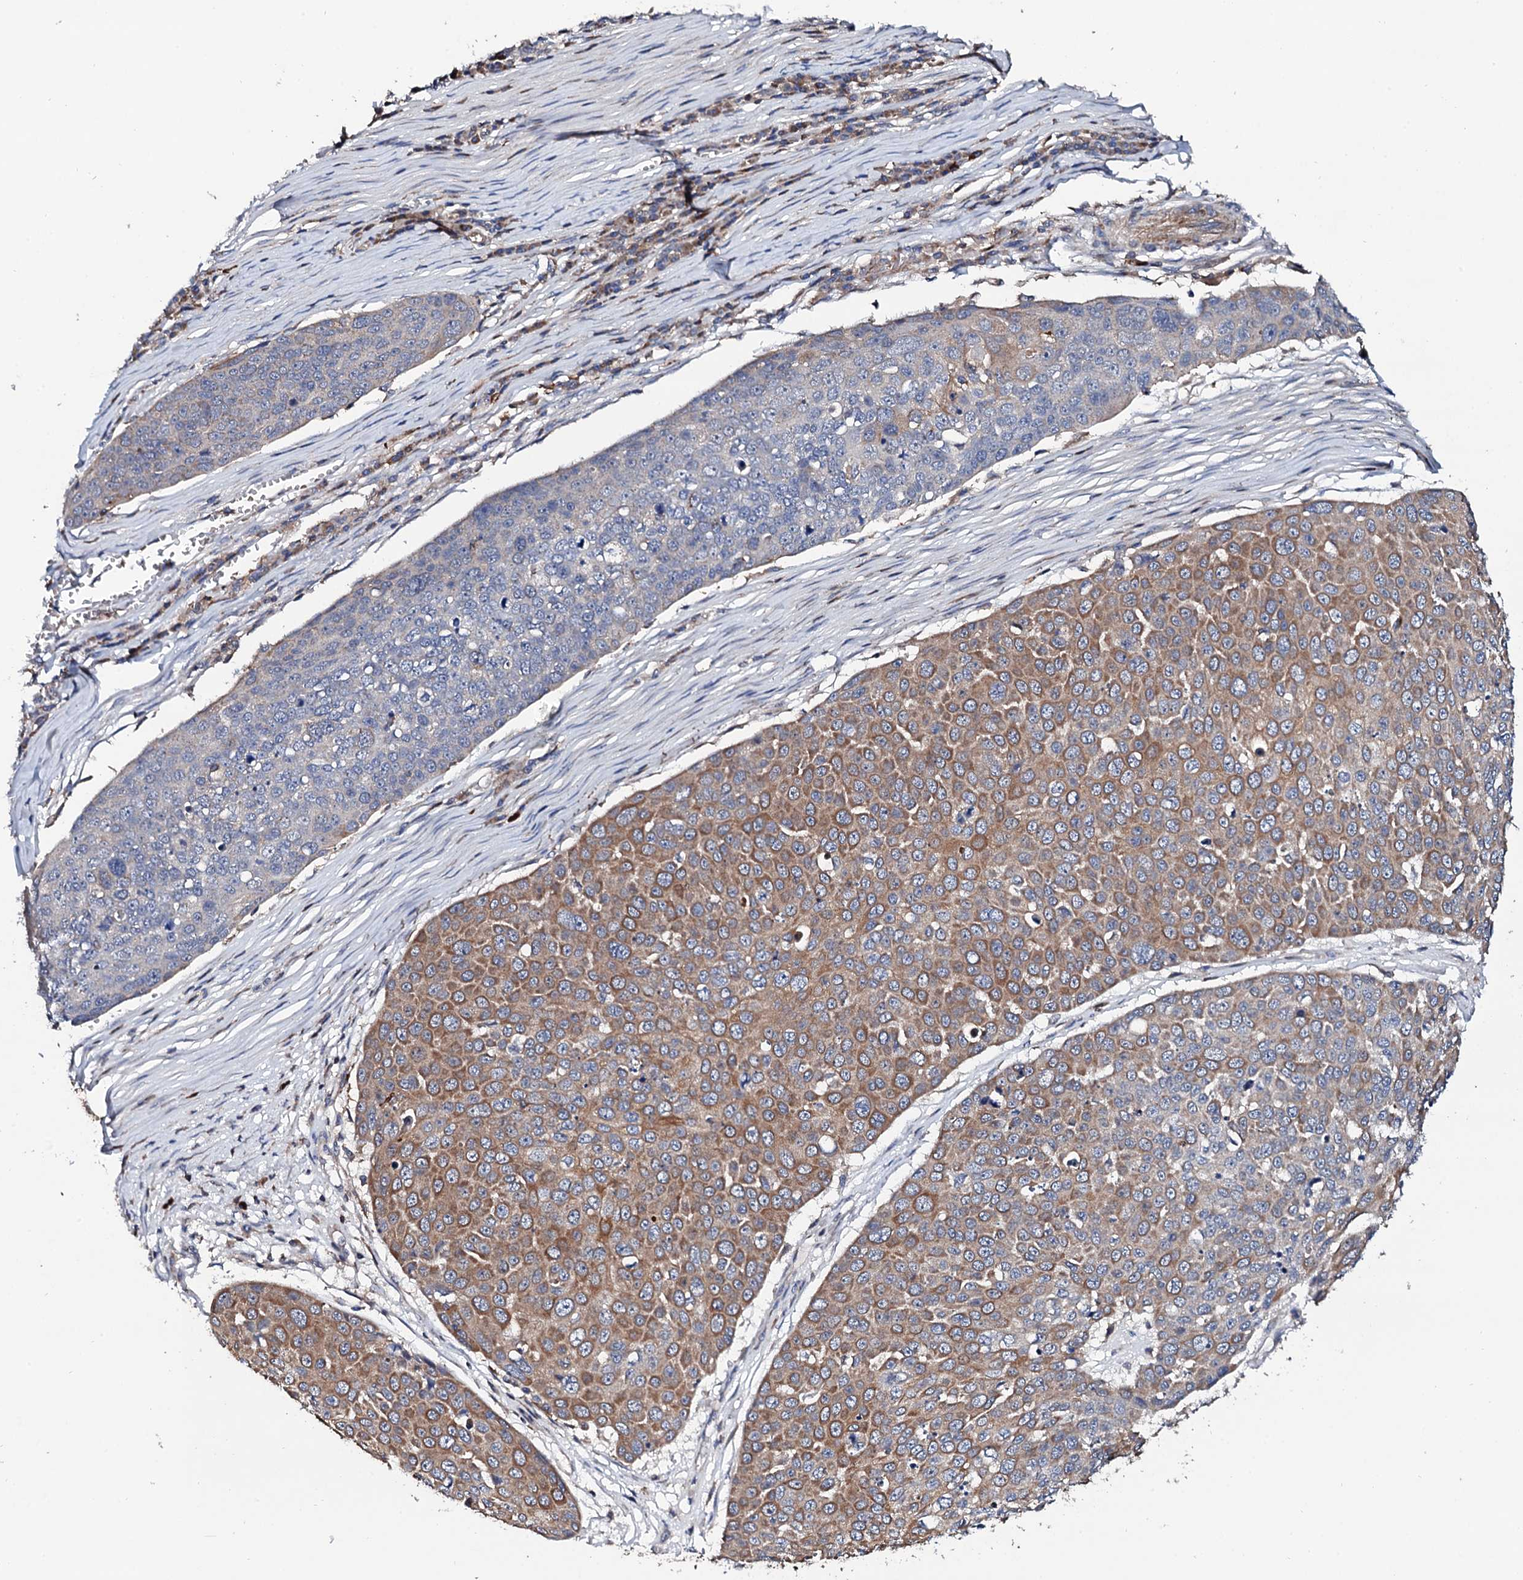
{"staining": {"intensity": "moderate", "quantity": "25%-75%", "location": "cytoplasmic/membranous"}, "tissue": "skin cancer", "cell_type": "Tumor cells", "image_type": "cancer", "snomed": [{"axis": "morphology", "description": "Squamous cell carcinoma, NOS"}, {"axis": "topography", "description": "Skin"}], "caption": "Moderate cytoplasmic/membranous protein expression is seen in about 25%-75% of tumor cells in squamous cell carcinoma (skin). (DAB IHC with brightfield microscopy, high magnification).", "gene": "COG4", "patient": {"sex": "male", "age": 71}}